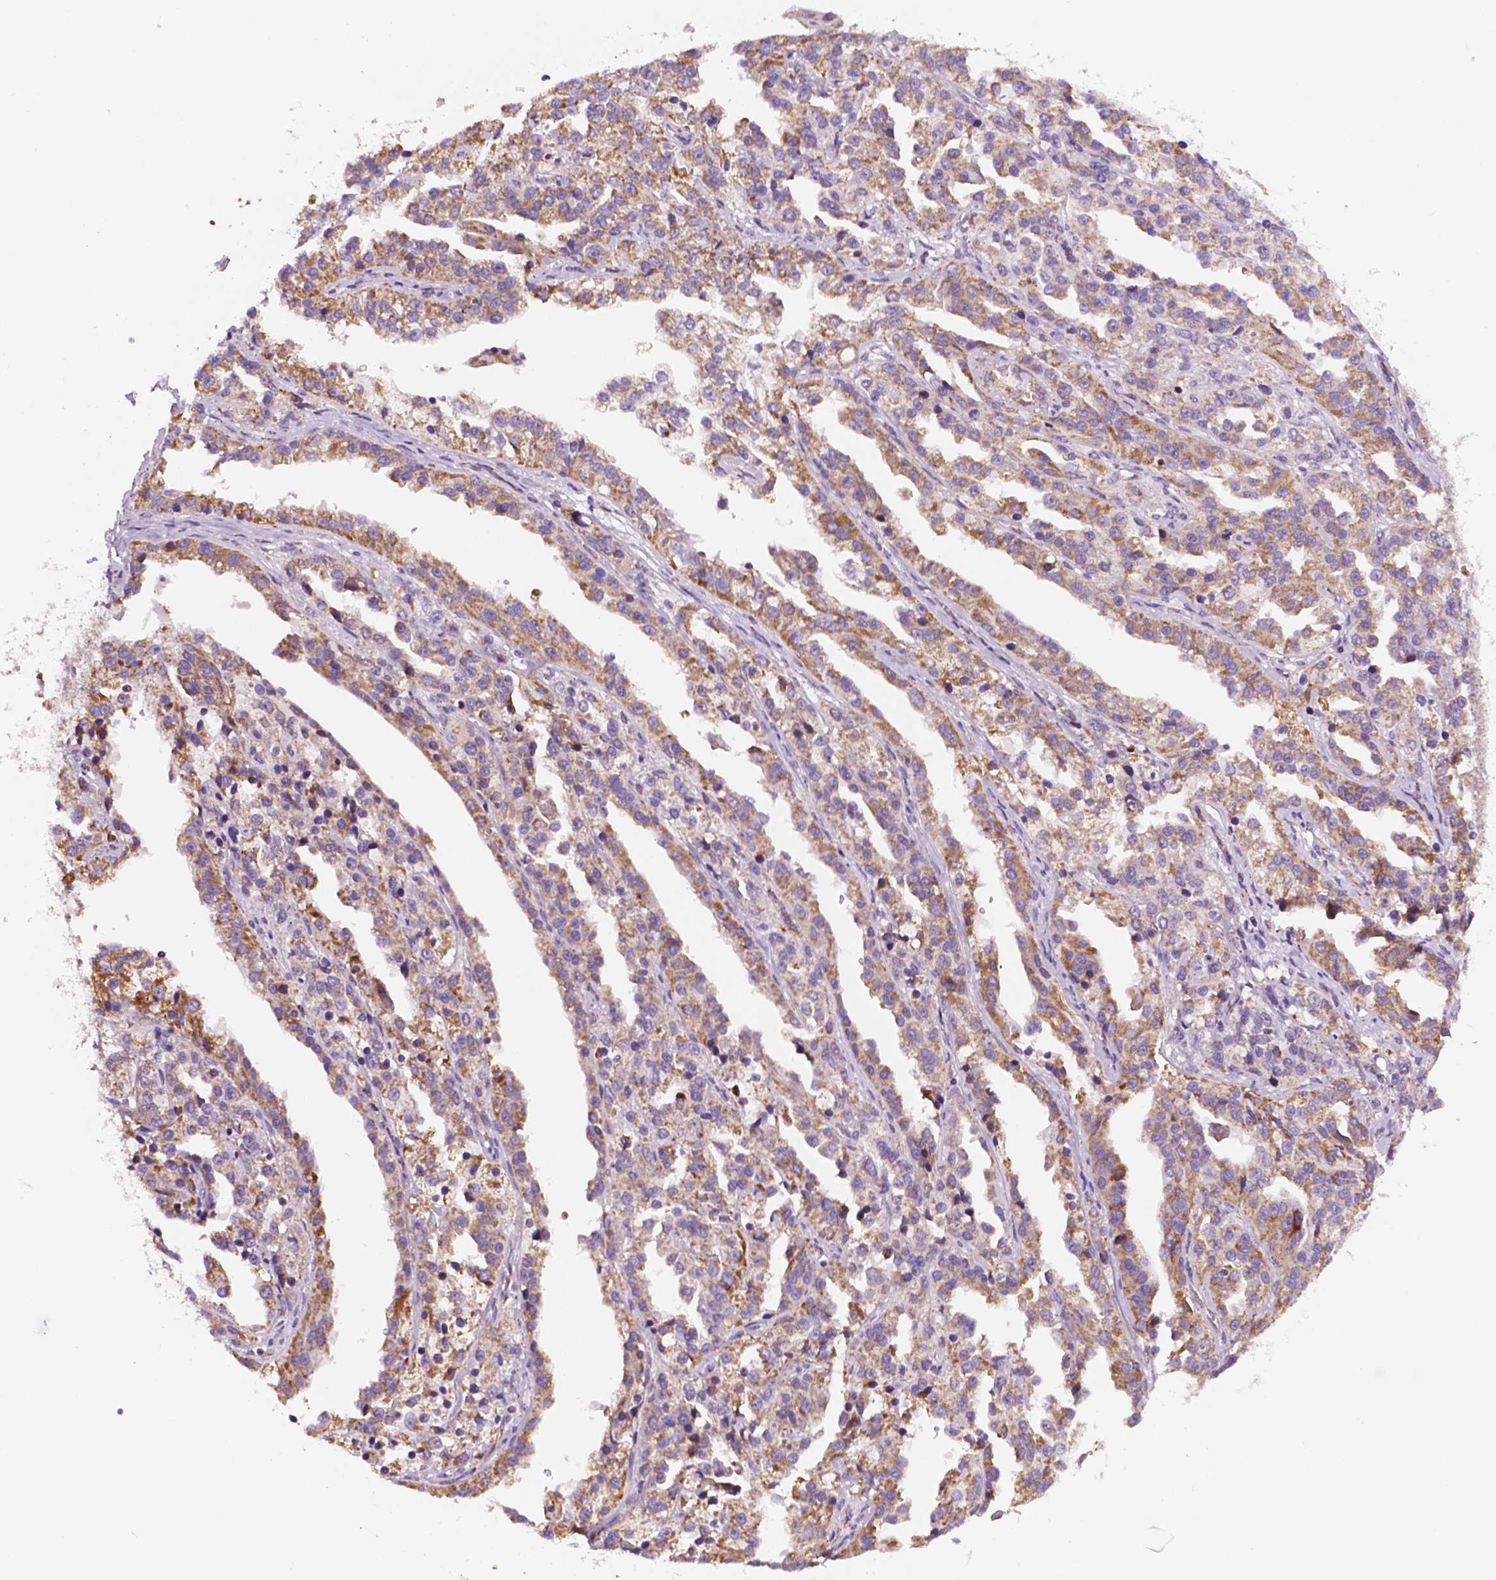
{"staining": {"intensity": "moderate", "quantity": ">75%", "location": "cytoplasmic/membranous"}, "tissue": "ovarian cancer", "cell_type": "Tumor cells", "image_type": "cancer", "snomed": [{"axis": "morphology", "description": "Cystadenocarcinoma, serous, NOS"}, {"axis": "topography", "description": "Ovary"}], "caption": "About >75% of tumor cells in ovarian serous cystadenocarcinoma reveal moderate cytoplasmic/membranous protein positivity as visualized by brown immunohistochemical staining.", "gene": "GEMIN4", "patient": {"sex": "female", "age": 75}}